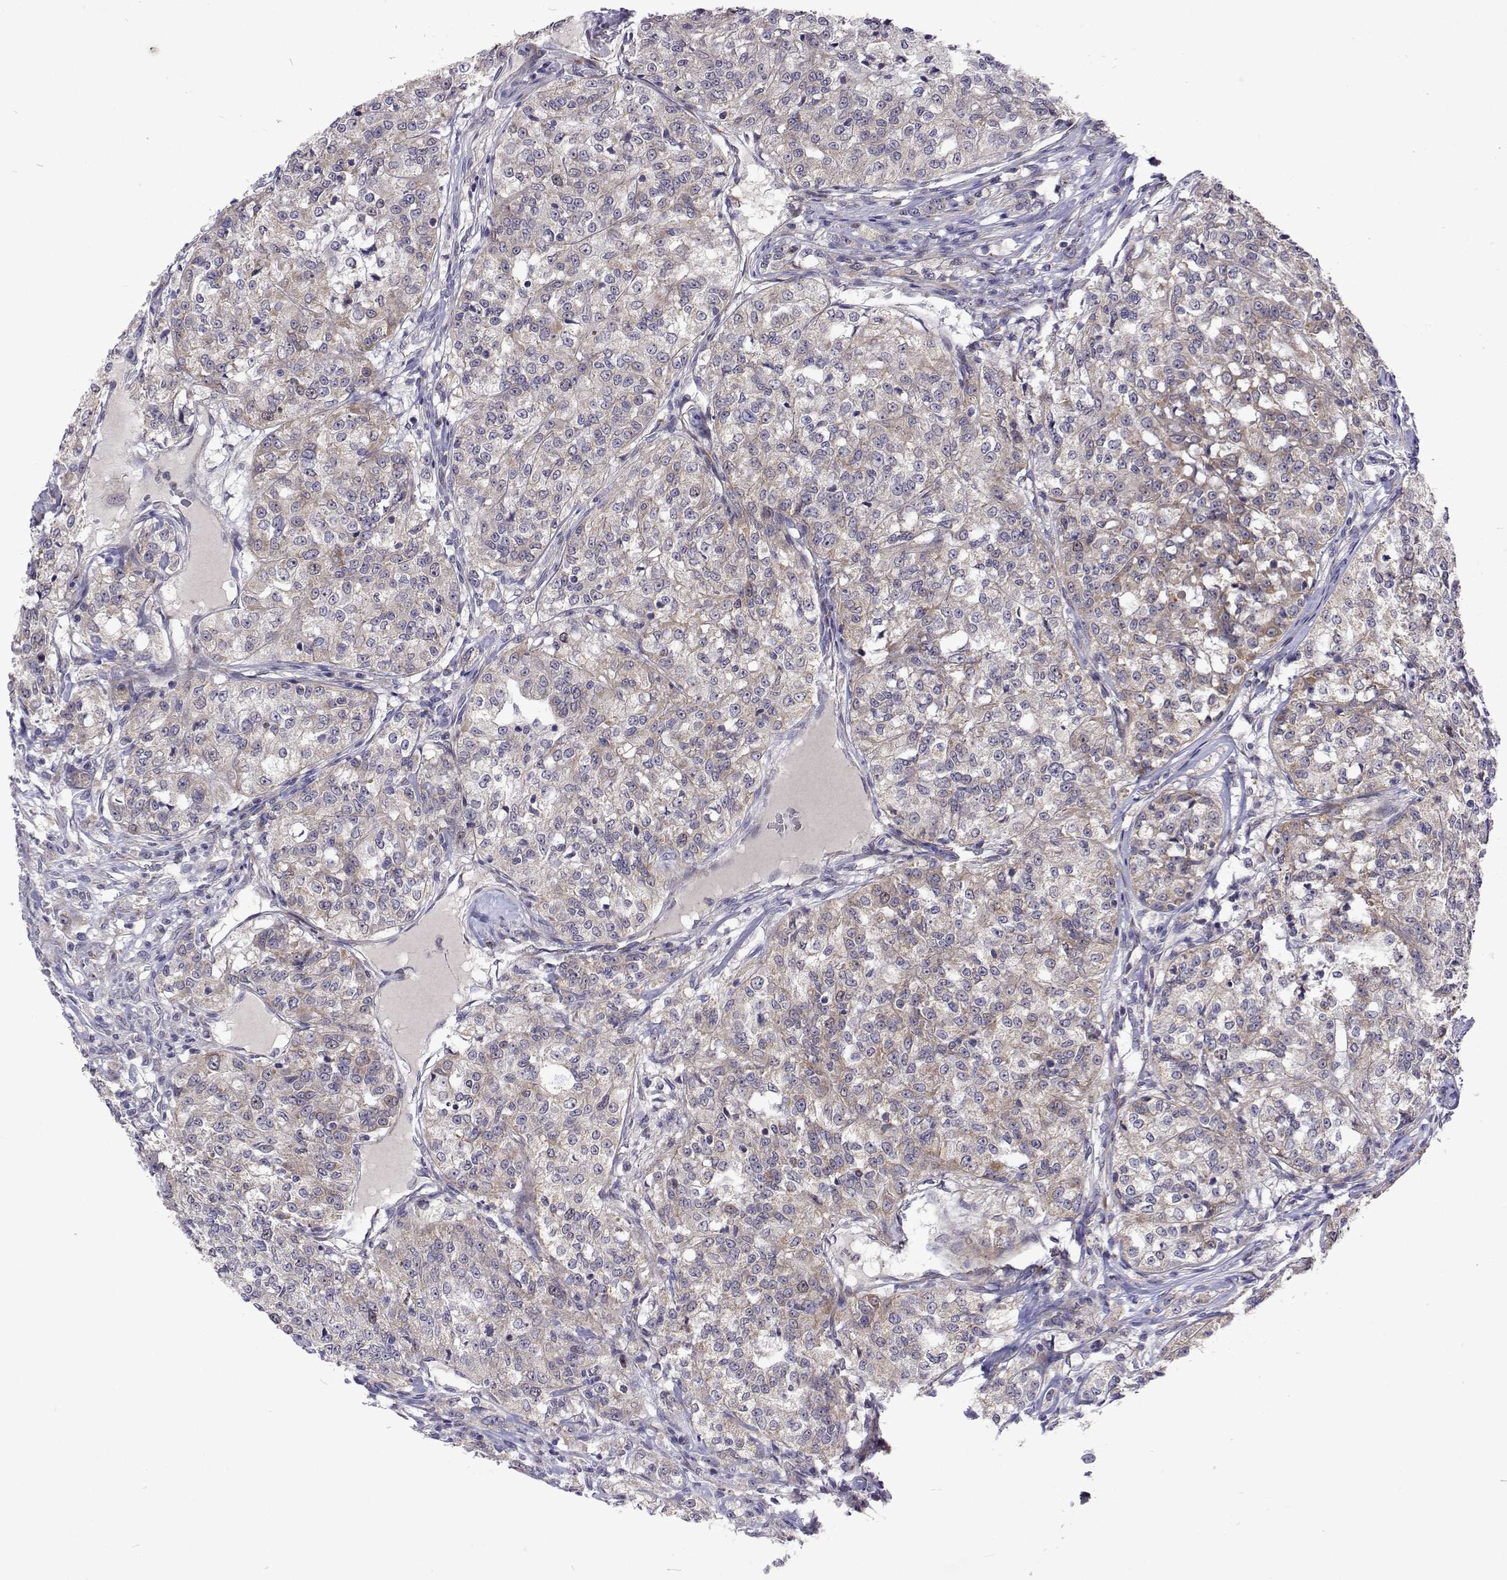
{"staining": {"intensity": "weak", "quantity": "25%-75%", "location": "cytoplasmic/membranous"}, "tissue": "renal cancer", "cell_type": "Tumor cells", "image_type": "cancer", "snomed": [{"axis": "morphology", "description": "Adenocarcinoma, NOS"}, {"axis": "topography", "description": "Kidney"}], "caption": "Approximately 25%-75% of tumor cells in human renal adenocarcinoma reveal weak cytoplasmic/membranous protein staining as visualized by brown immunohistochemical staining.", "gene": "DHTKD1", "patient": {"sex": "female", "age": 63}}